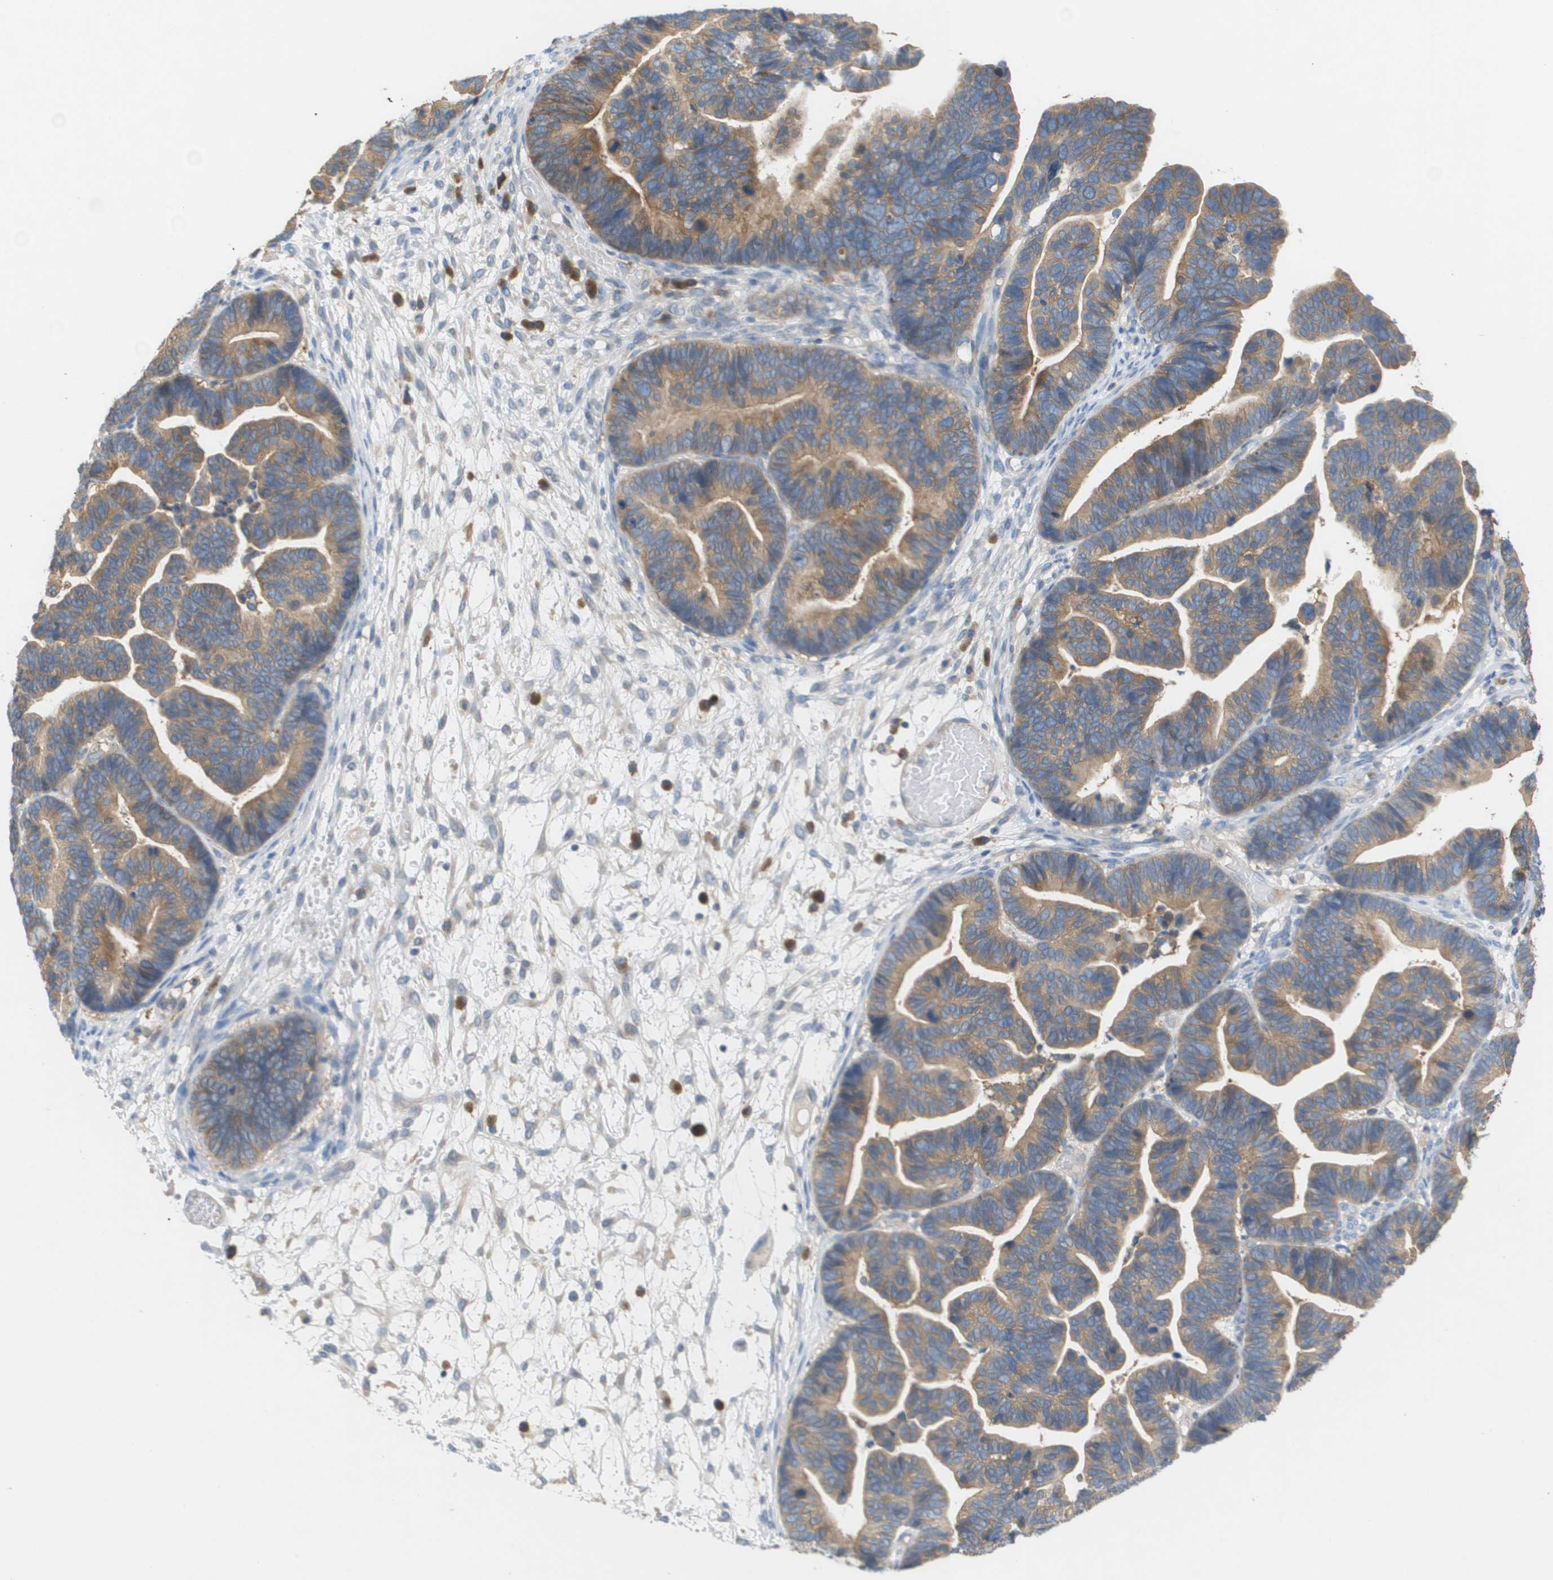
{"staining": {"intensity": "moderate", "quantity": ">75%", "location": "cytoplasmic/membranous"}, "tissue": "ovarian cancer", "cell_type": "Tumor cells", "image_type": "cancer", "snomed": [{"axis": "morphology", "description": "Cystadenocarcinoma, serous, NOS"}, {"axis": "topography", "description": "Ovary"}], "caption": "A photomicrograph showing moderate cytoplasmic/membranous expression in approximately >75% of tumor cells in ovarian serous cystadenocarcinoma, as visualized by brown immunohistochemical staining.", "gene": "UBA5", "patient": {"sex": "female", "age": 56}}